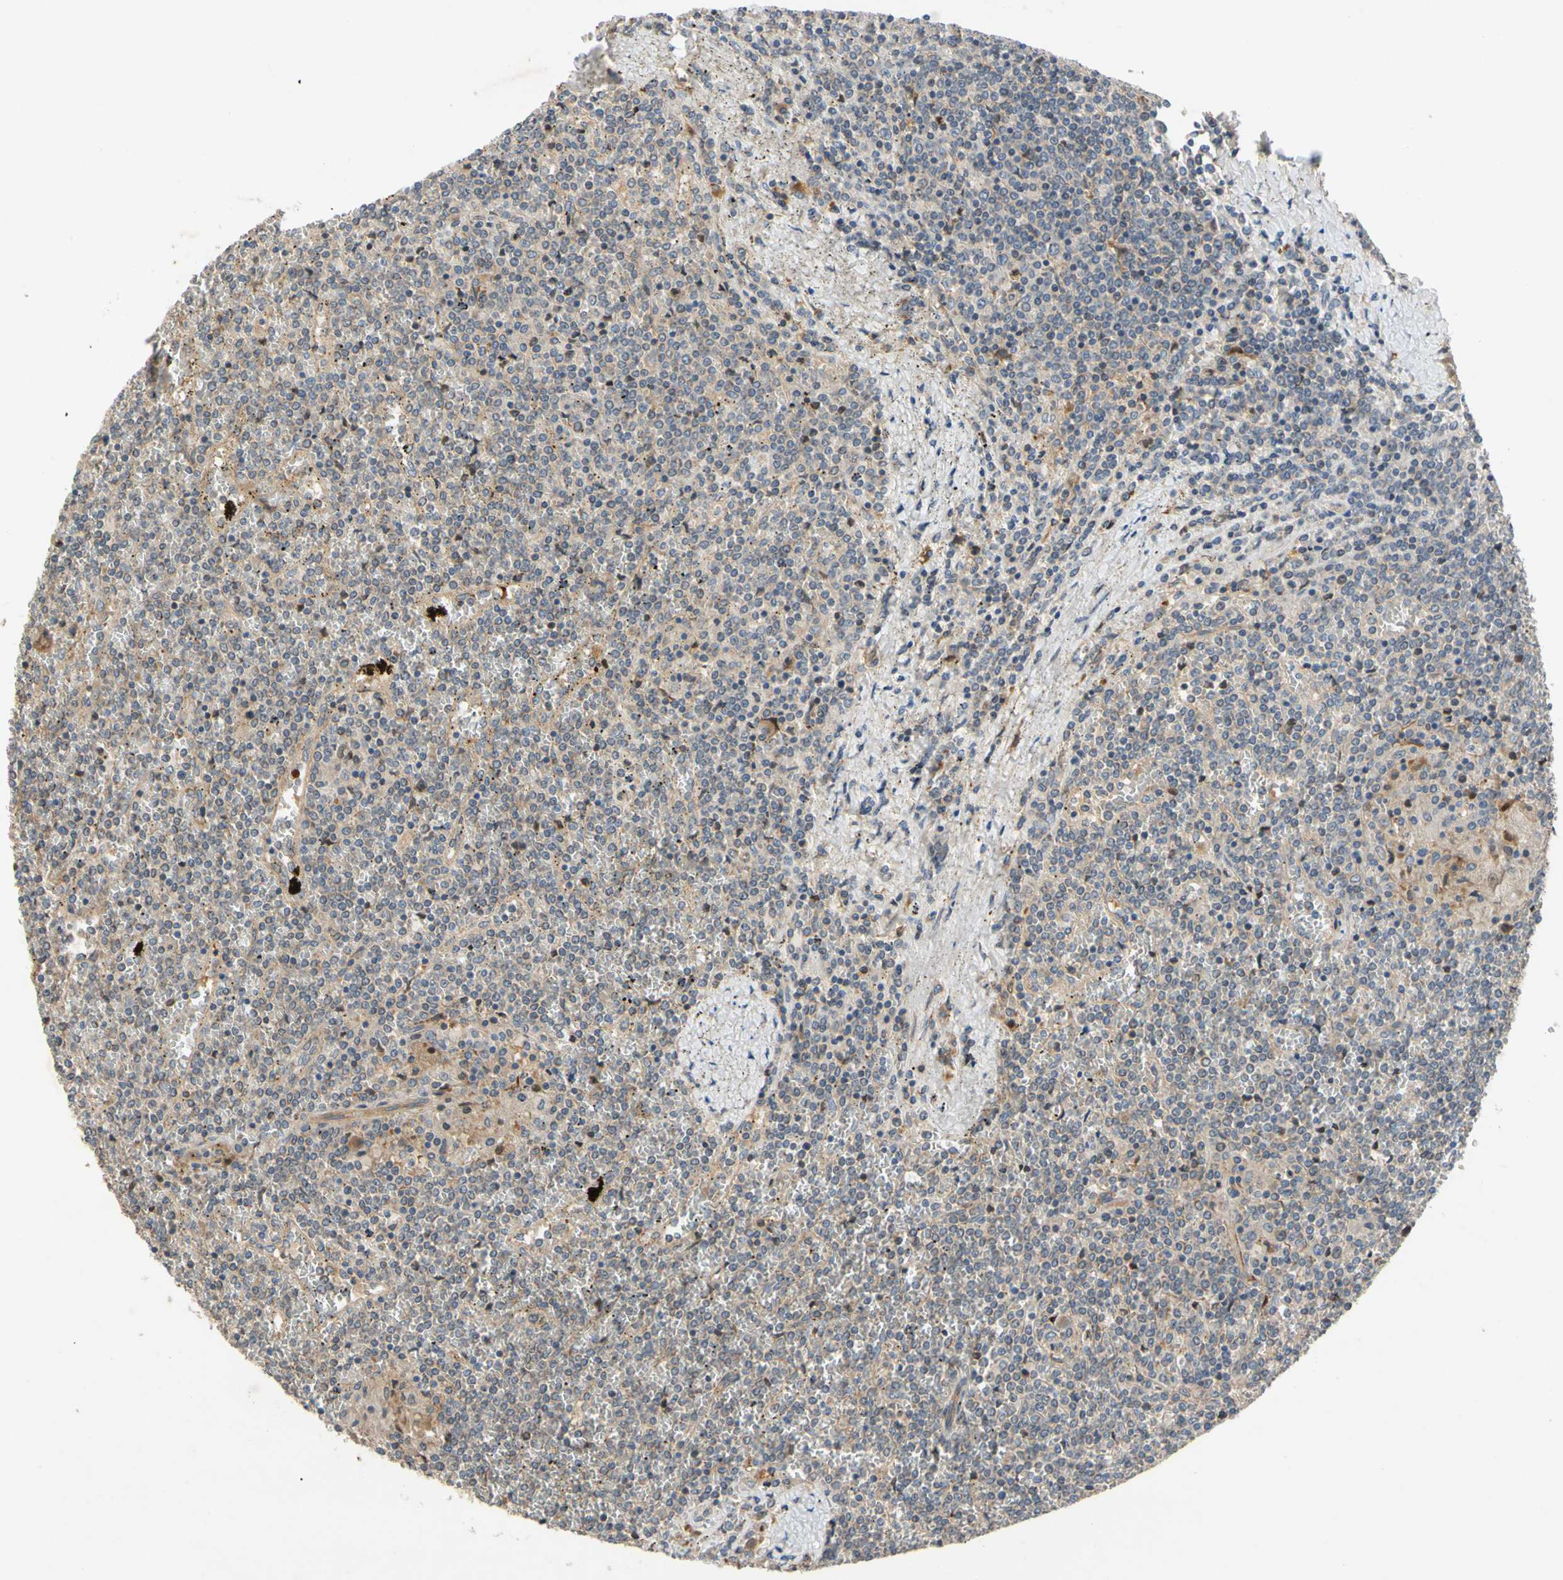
{"staining": {"intensity": "weak", "quantity": "25%-75%", "location": "cytoplasmic/membranous"}, "tissue": "lymphoma", "cell_type": "Tumor cells", "image_type": "cancer", "snomed": [{"axis": "morphology", "description": "Malignant lymphoma, non-Hodgkin's type, Low grade"}, {"axis": "topography", "description": "Spleen"}], "caption": "Lymphoma stained for a protein displays weak cytoplasmic/membranous positivity in tumor cells.", "gene": "MBTPS2", "patient": {"sex": "female", "age": 19}}